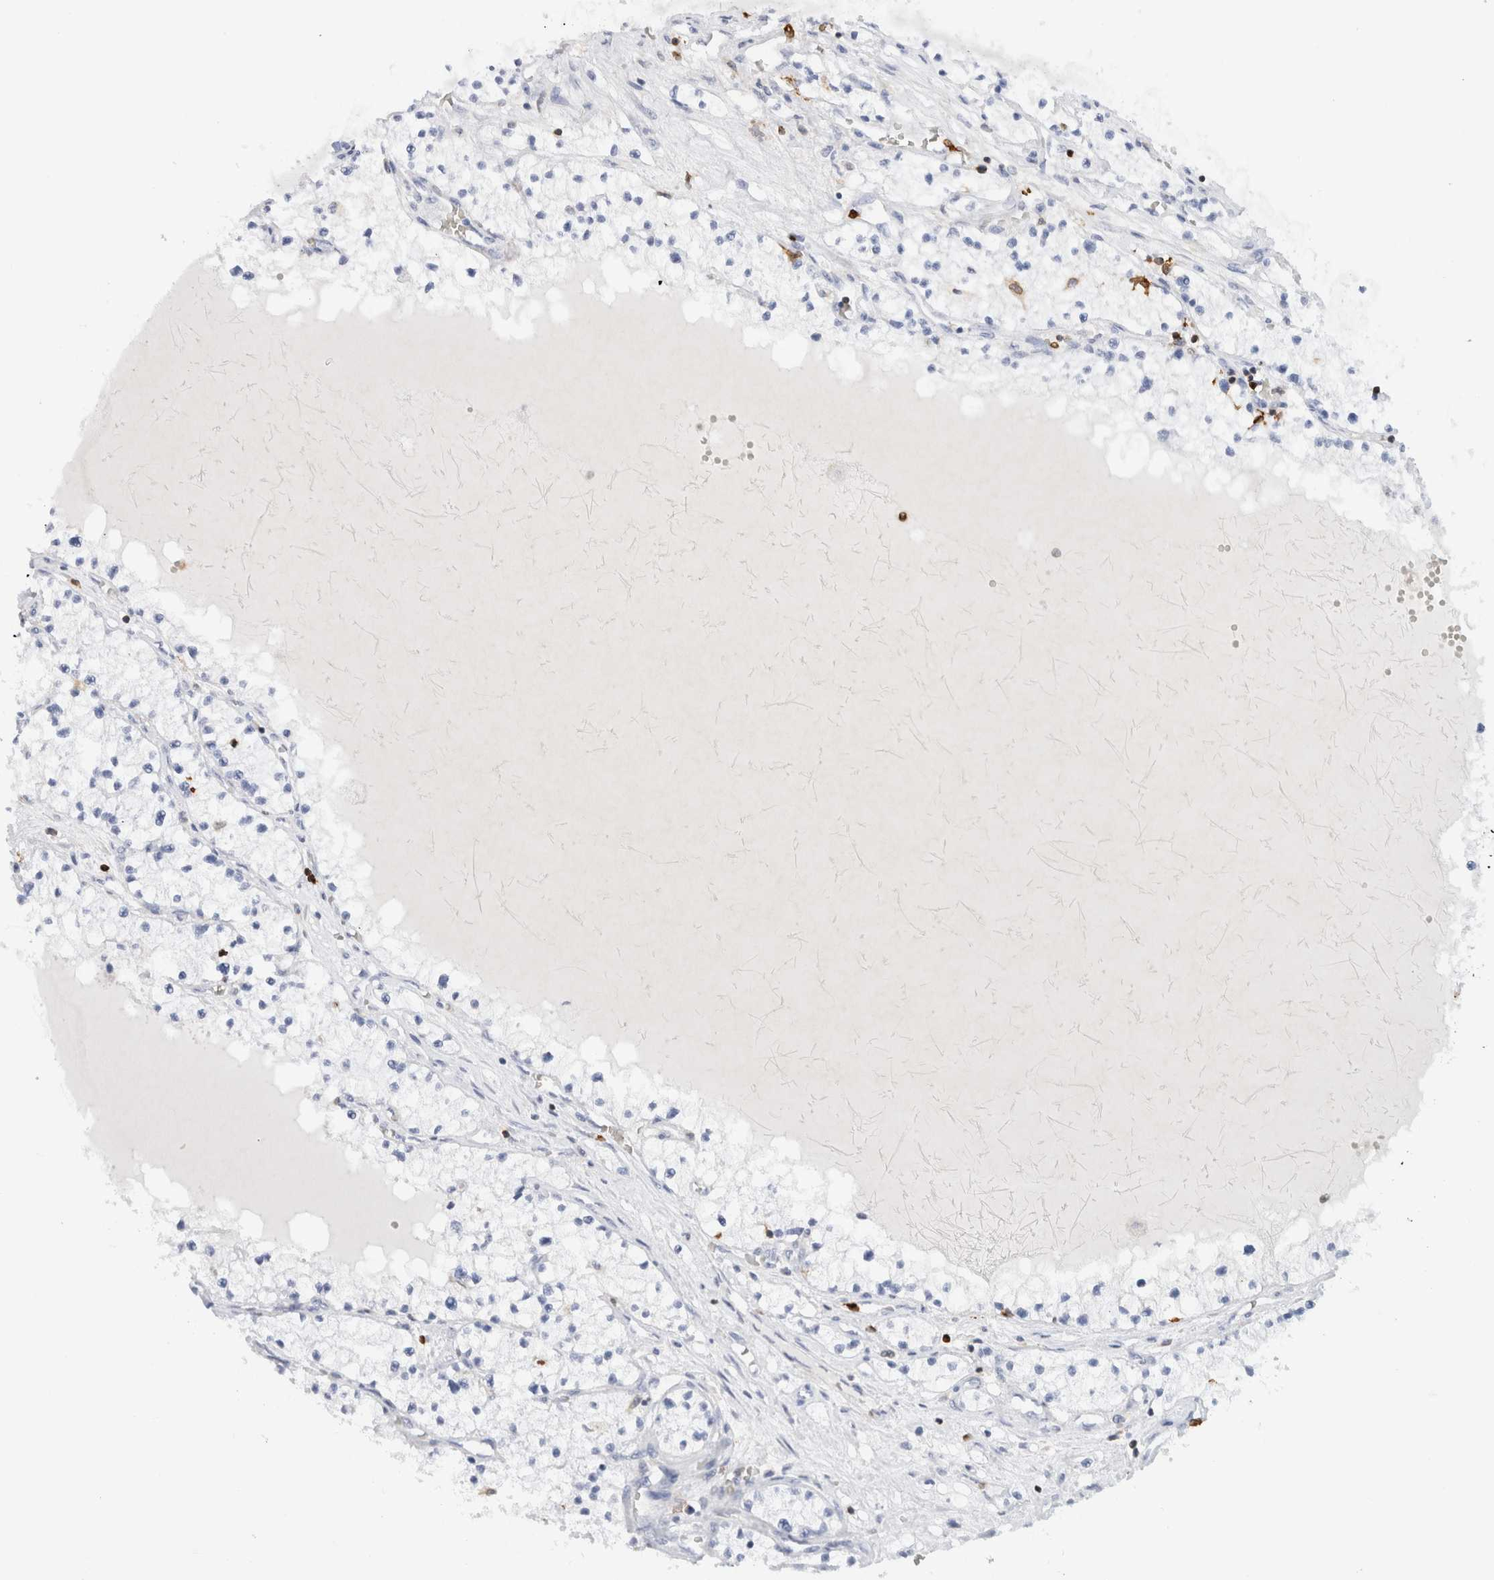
{"staining": {"intensity": "negative", "quantity": "none", "location": "none"}, "tissue": "renal cancer", "cell_type": "Tumor cells", "image_type": "cancer", "snomed": [{"axis": "morphology", "description": "Normal tissue, NOS"}, {"axis": "morphology", "description": "Adenocarcinoma, NOS"}, {"axis": "topography", "description": "Kidney"}], "caption": "Immunohistochemical staining of human renal cancer displays no significant positivity in tumor cells.", "gene": "ALOX5AP", "patient": {"sex": "male", "age": 68}}